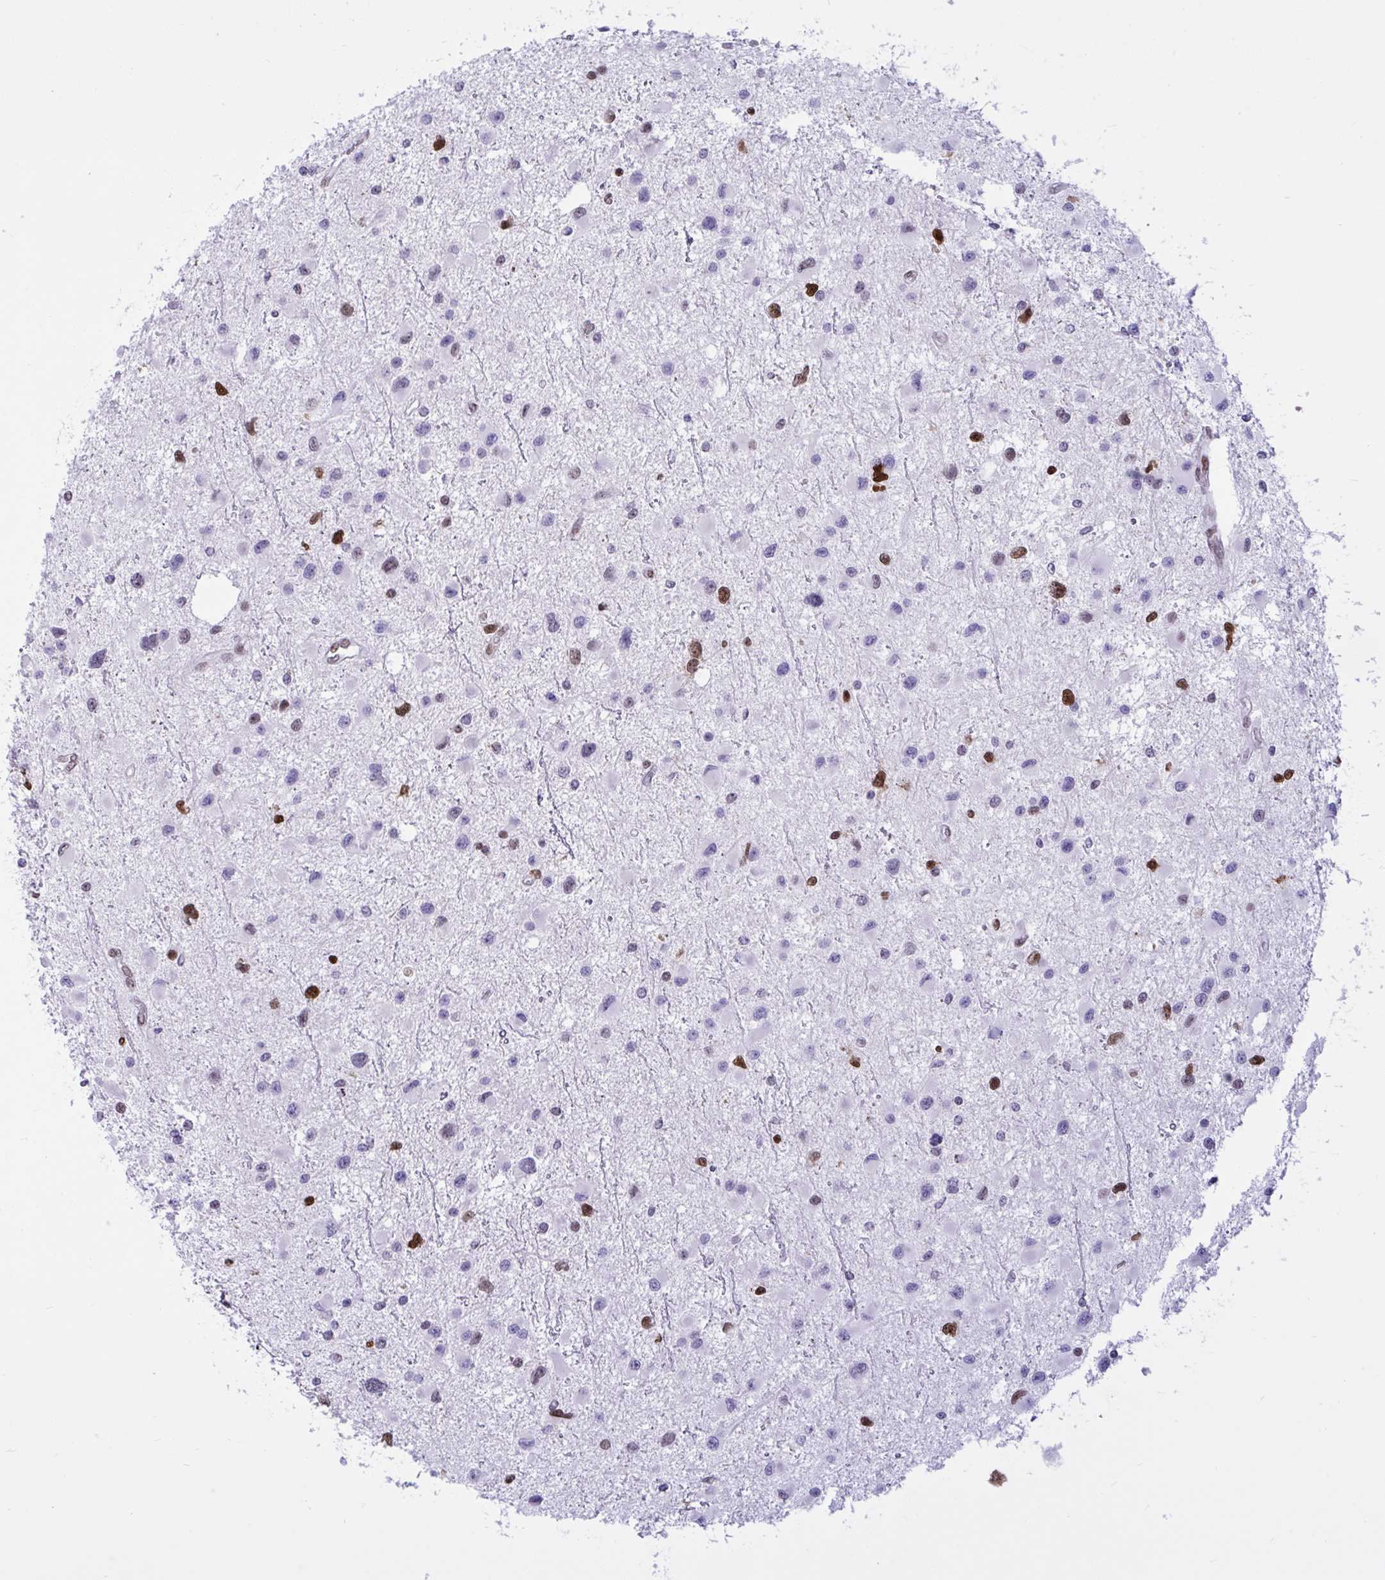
{"staining": {"intensity": "moderate", "quantity": "<25%", "location": "nuclear"}, "tissue": "glioma", "cell_type": "Tumor cells", "image_type": "cancer", "snomed": [{"axis": "morphology", "description": "Glioma, malignant, Low grade"}, {"axis": "topography", "description": "Brain"}], "caption": "Moderate nuclear staining for a protein is present in approximately <25% of tumor cells of low-grade glioma (malignant) using immunohistochemistry.", "gene": "HMGB2", "patient": {"sex": "female", "age": 32}}